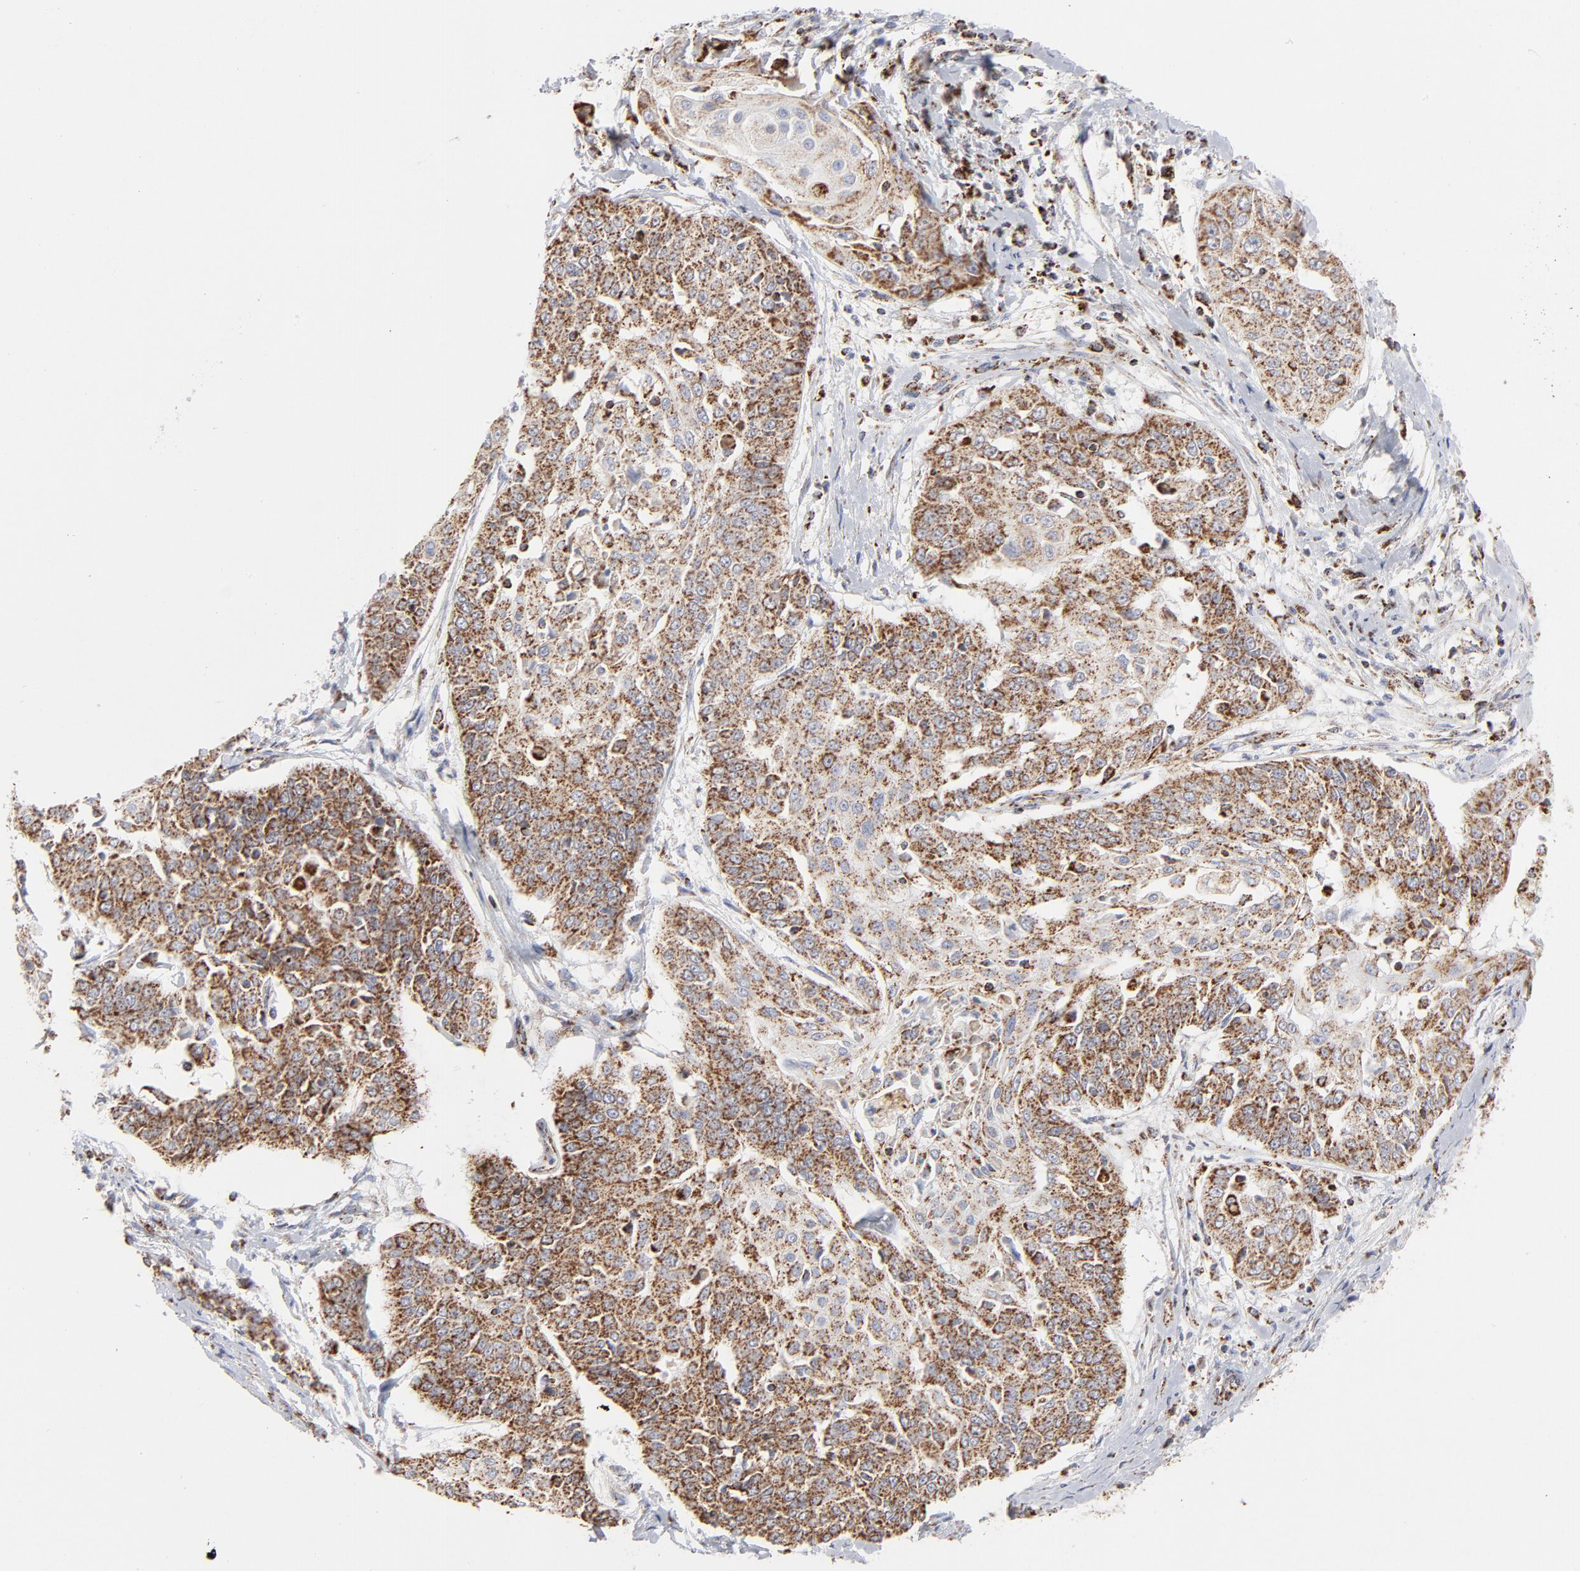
{"staining": {"intensity": "strong", "quantity": ">75%", "location": "cytoplasmic/membranous"}, "tissue": "cervical cancer", "cell_type": "Tumor cells", "image_type": "cancer", "snomed": [{"axis": "morphology", "description": "Squamous cell carcinoma, NOS"}, {"axis": "topography", "description": "Cervix"}], "caption": "Immunohistochemistry of human squamous cell carcinoma (cervical) shows high levels of strong cytoplasmic/membranous staining in approximately >75% of tumor cells.", "gene": "ASB3", "patient": {"sex": "female", "age": 64}}